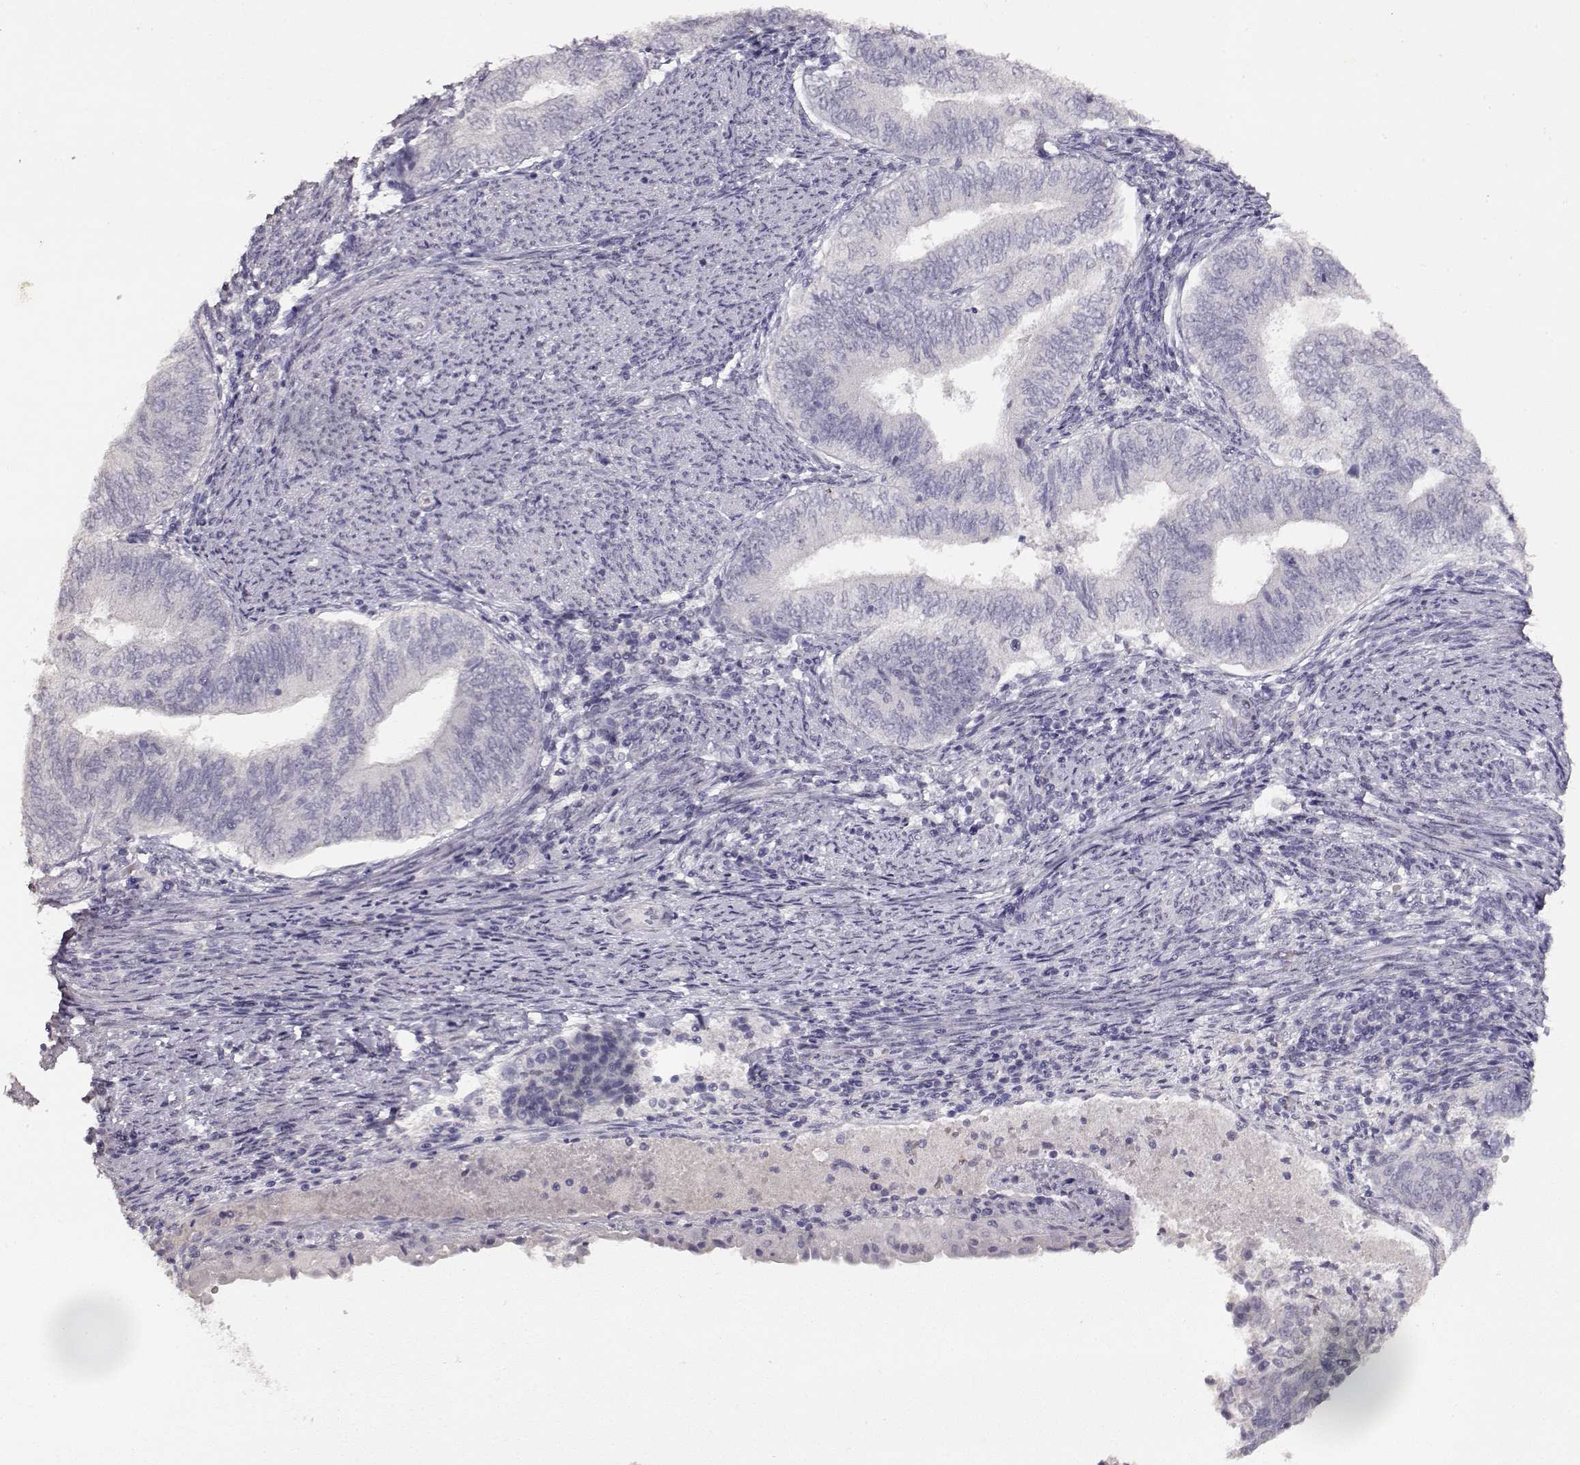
{"staining": {"intensity": "negative", "quantity": "none", "location": "none"}, "tissue": "endometrial cancer", "cell_type": "Tumor cells", "image_type": "cancer", "snomed": [{"axis": "morphology", "description": "Adenocarcinoma, NOS"}, {"axis": "topography", "description": "Endometrium"}], "caption": "A high-resolution photomicrograph shows immunohistochemistry staining of endometrial cancer (adenocarcinoma), which demonstrates no significant positivity in tumor cells.", "gene": "TPH2", "patient": {"sex": "female", "age": 65}}